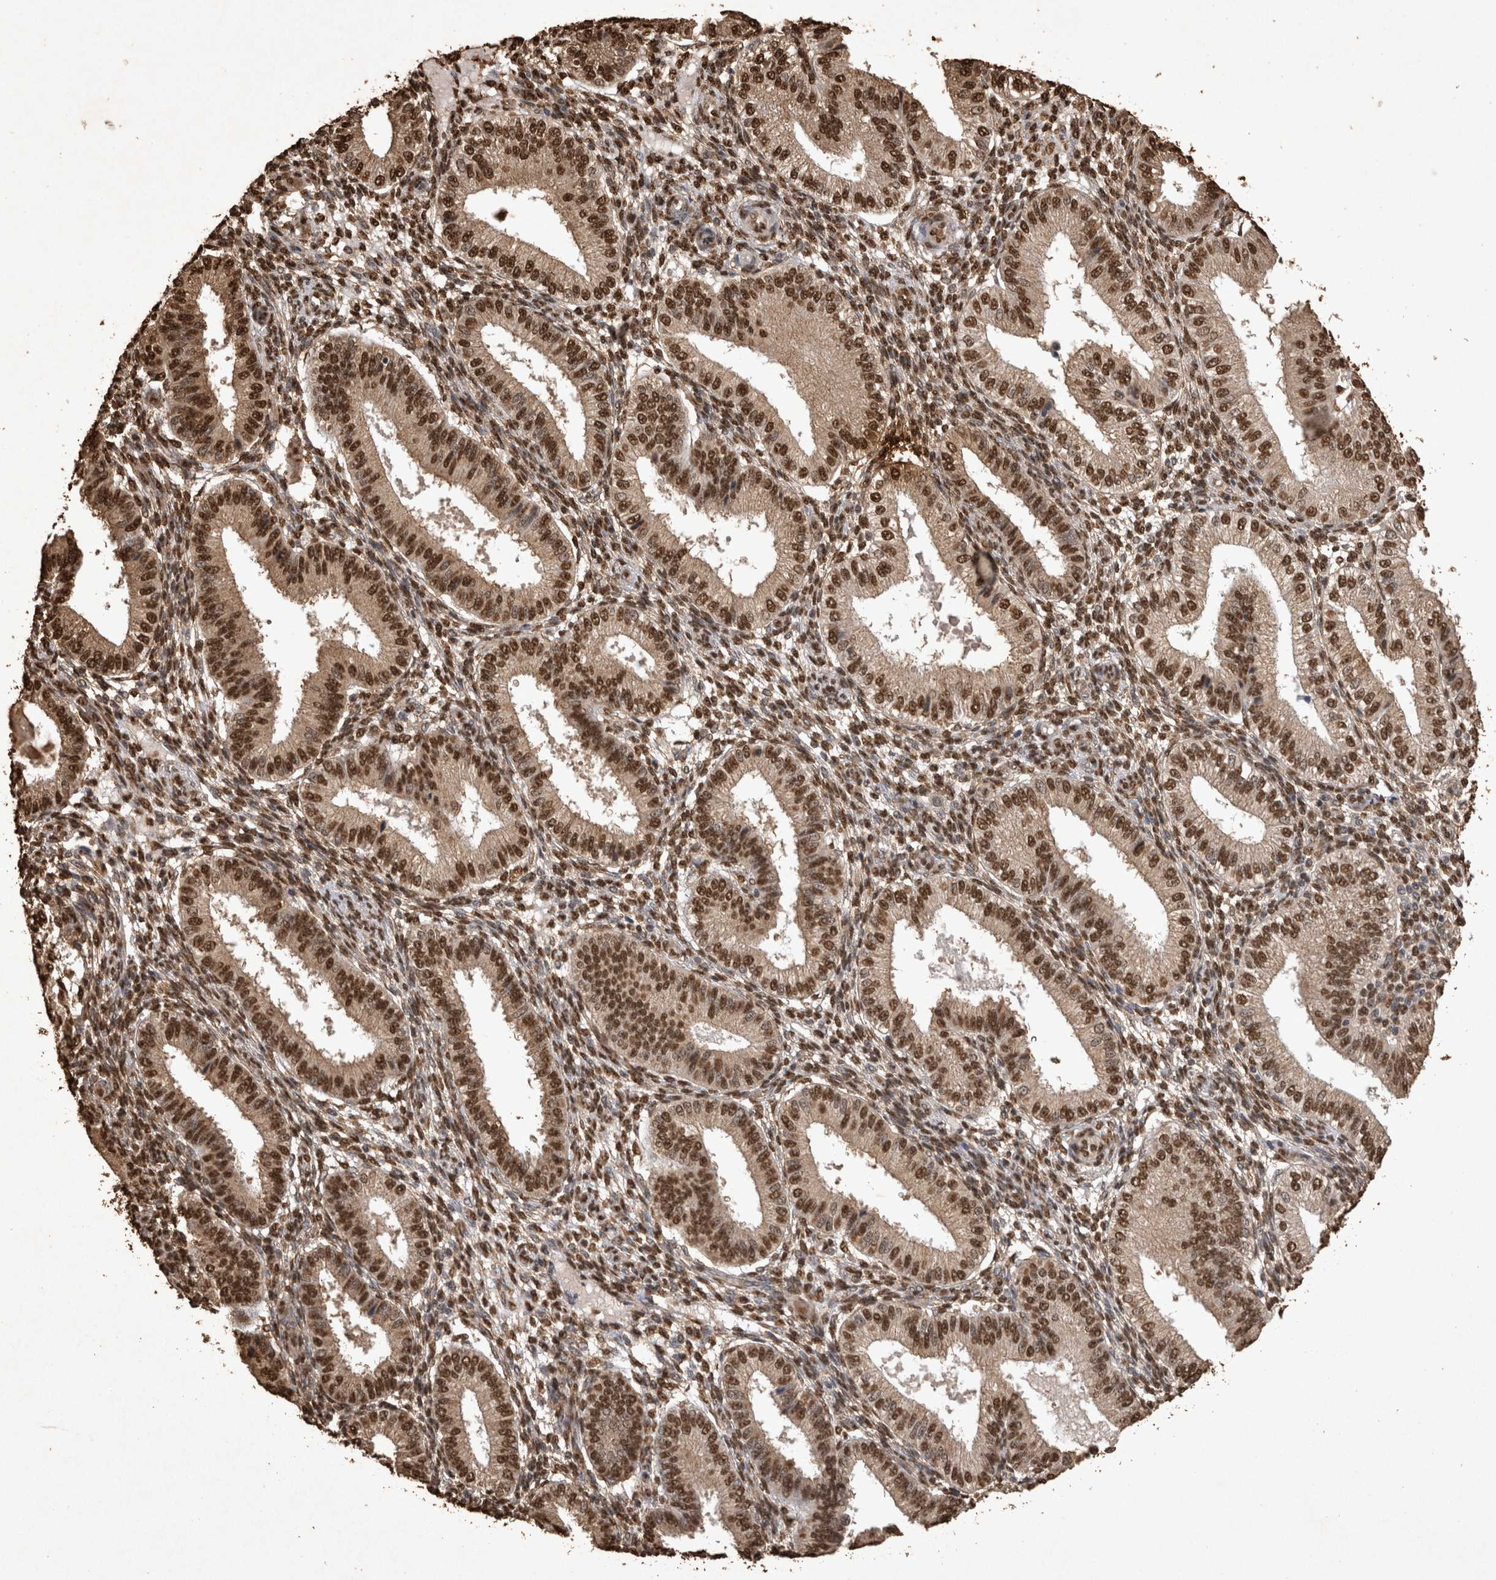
{"staining": {"intensity": "strong", "quantity": ">75%", "location": "nuclear"}, "tissue": "endometrium", "cell_type": "Cells in endometrial stroma", "image_type": "normal", "snomed": [{"axis": "morphology", "description": "Normal tissue, NOS"}, {"axis": "topography", "description": "Endometrium"}], "caption": "Immunohistochemical staining of benign endometrium shows strong nuclear protein positivity in about >75% of cells in endometrial stroma.", "gene": "OAS2", "patient": {"sex": "female", "age": 39}}